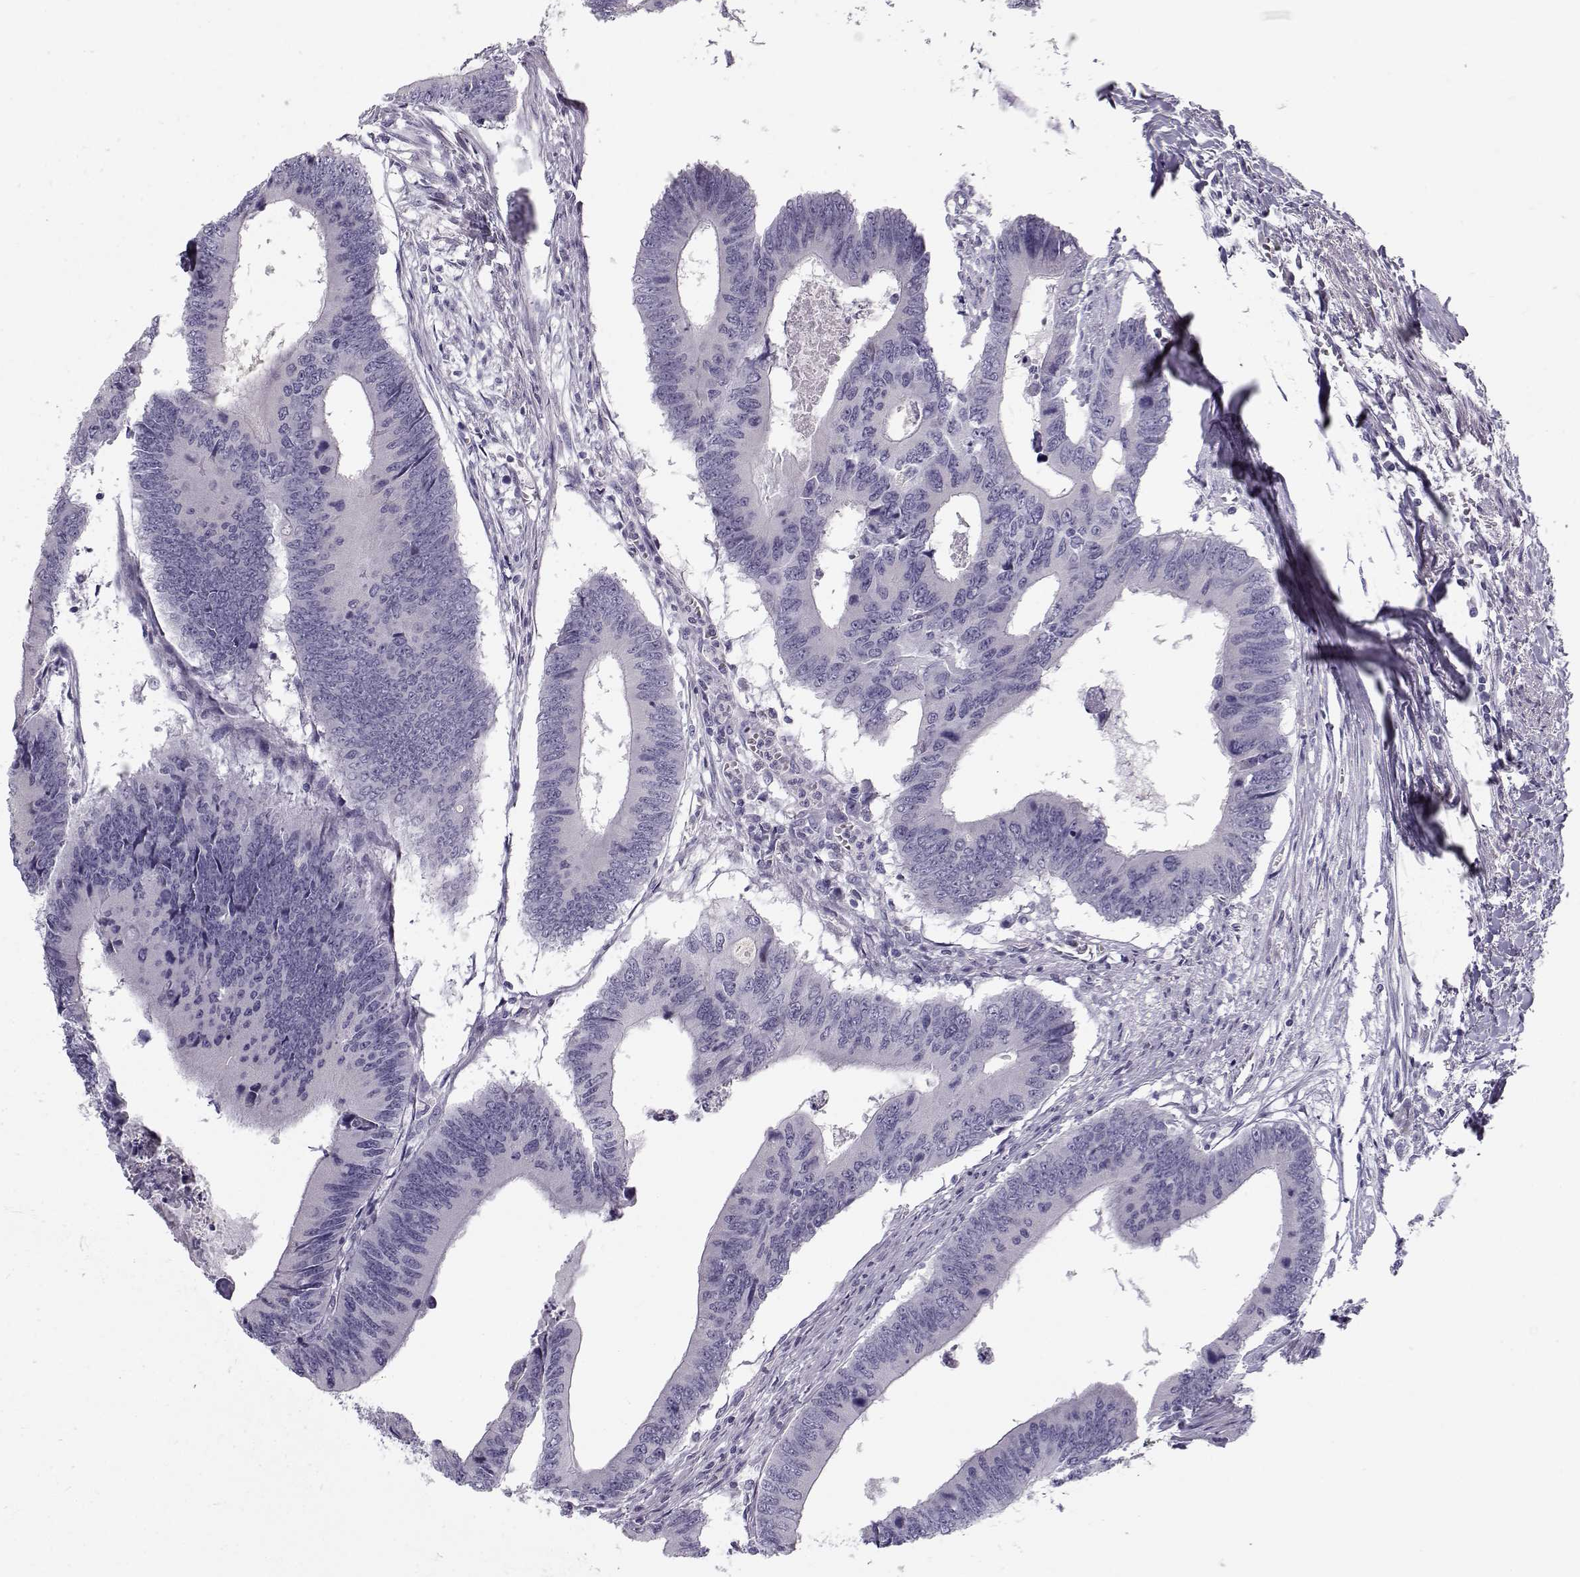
{"staining": {"intensity": "negative", "quantity": "none", "location": "none"}, "tissue": "colorectal cancer", "cell_type": "Tumor cells", "image_type": "cancer", "snomed": [{"axis": "morphology", "description": "Adenocarcinoma, NOS"}, {"axis": "topography", "description": "Colon"}], "caption": "Adenocarcinoma (colorectal) stained for a protein using IHC displays no expression tumor cells.", "gene": "CREB3L3", "patient": {"sex": "male", "age": 53}}